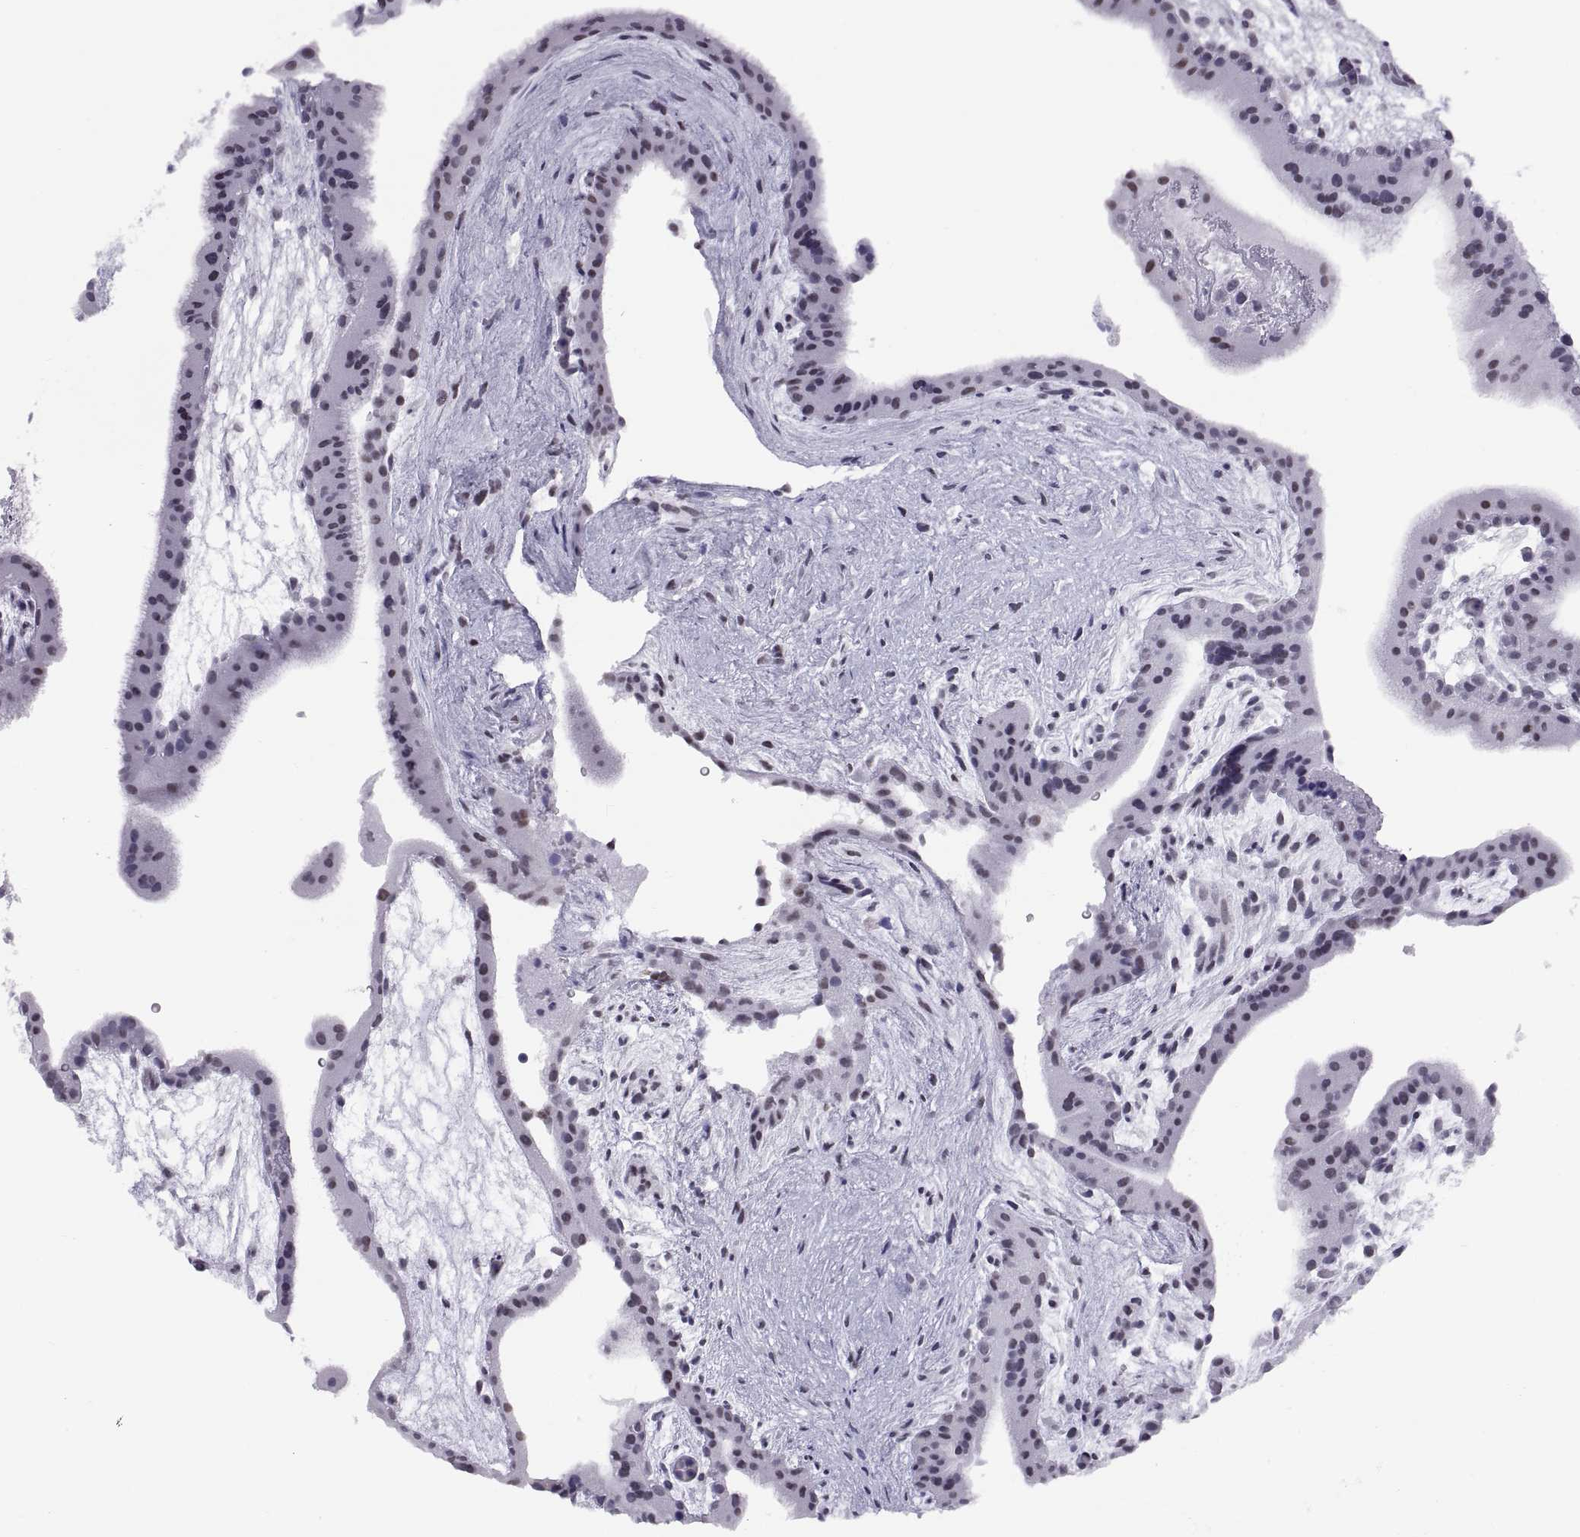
{"staining": {"intensity": "negative", "quantity": "none", "location": "none"}, "tissue": "placenta", "cell_type": "Decidual cells", "image_type": "normal", "snomed": [{"axis": "morphology", "description": "Normal tissue, NOS"}, {"axis": "topography", "description": "Placenta"}], "caption": "Immunohistochemistry (IHC) histopathology image of unremarkable placenta: human placenta stained with DAB (3,3'-diaminobenzidine) exhibits no significant protein staining in decidual cells.", "gene": "NEUROD6", "patient": {"sex": "female", "age": 19}}